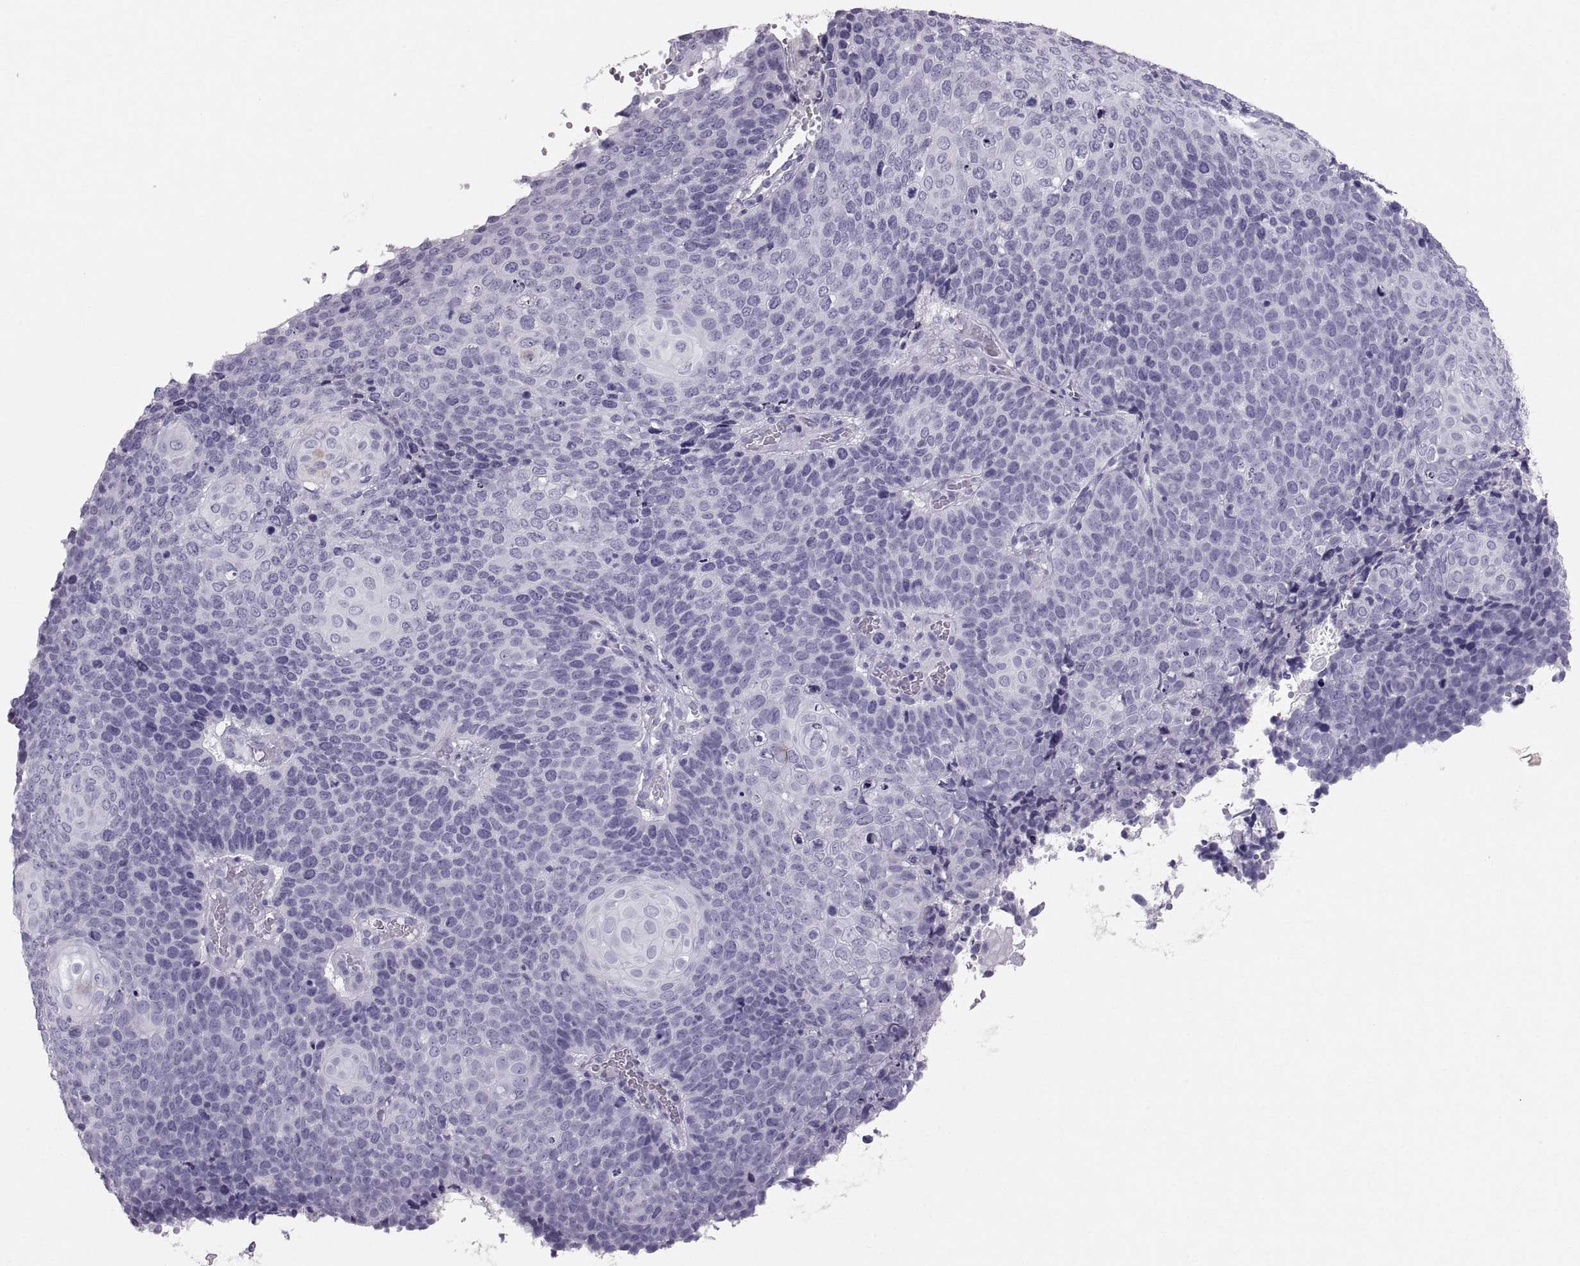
{"staining": {"intensity": "negative", "quantity": "none", "location": "none"}, "tissue": "cervical cancer", "cell_type": "Tumor cells", "image_type": "cancer", "snomed": [{"axis": "morphology", "description": "Squamous cell carcinoma, NOS"}, {"axis": "topography", "description": "Cervix"}], "caption": "The image exhibits no significant expression in tumor cells of cervical cancer (squamous cell carcinoma). (Stains: DAB (3,3'-diaminobenzidine) immunohistochemistry (IHC) with hematoxylin counter stain, Microscopy: brightfield microscopy at high magnification).", "gene": "SLC22A6", "patient": {"sex": "female", "age": 39}}